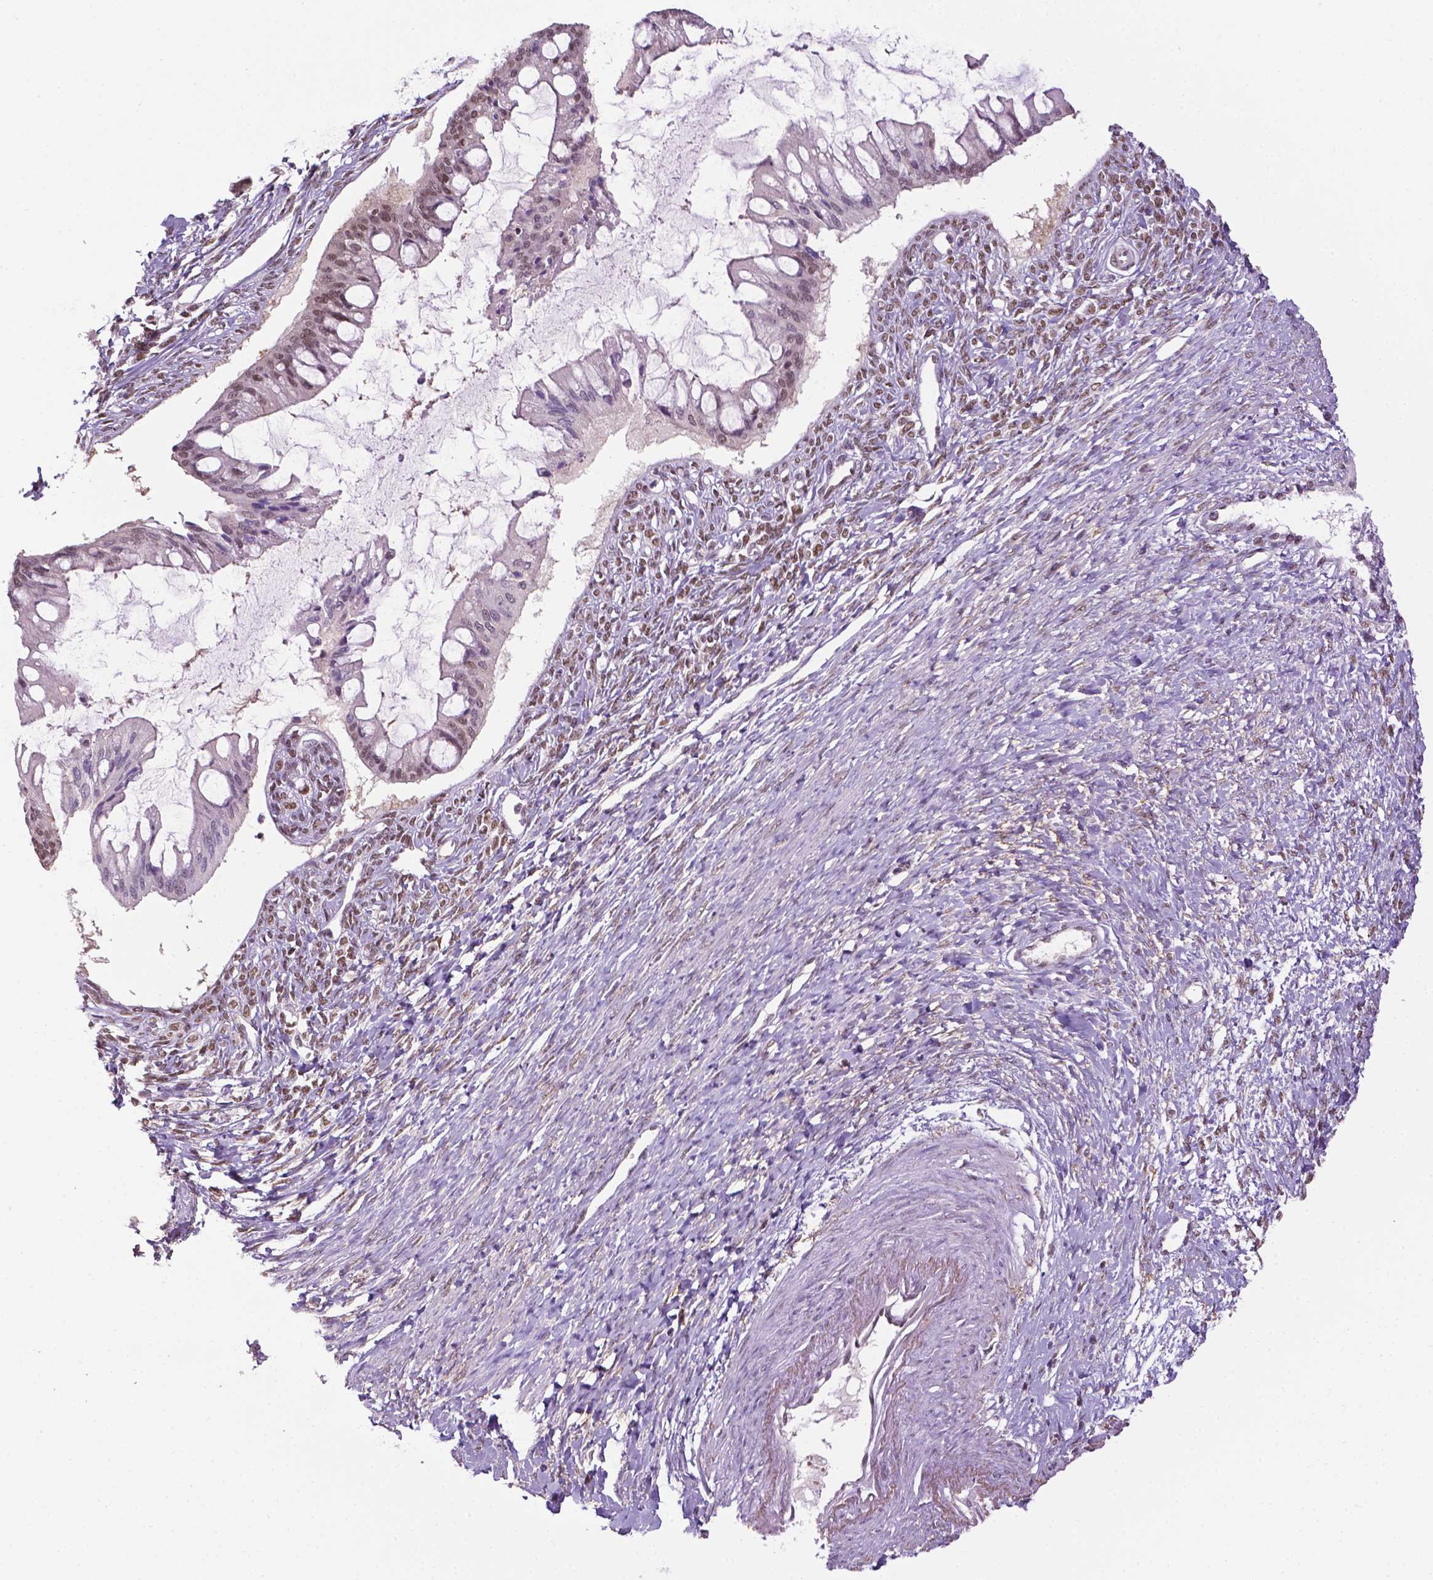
{"staining": {"intensity": "weak", "quantity": "25%-75%", "location": "nuclear"}, "tissue": "ovarian cancer", "cell_type": "Tumor cells", "image_type": "cancer", "snomed": [{"axis": "morphology", "description": "Cystadenocarcinoma, mucinous, NOS"}, {"axis": "topography", "description": "Ovary"}], "caption": "This photomicrograph exhibits immunohistochemistry staining of human ovarian mucinous cystadenocarcinoma, with low weak nuclear expression in approximately 25%-75% of tumor cells.", "gene": "UBQLN4", "patient": {"sex": "female", "age": 73}}